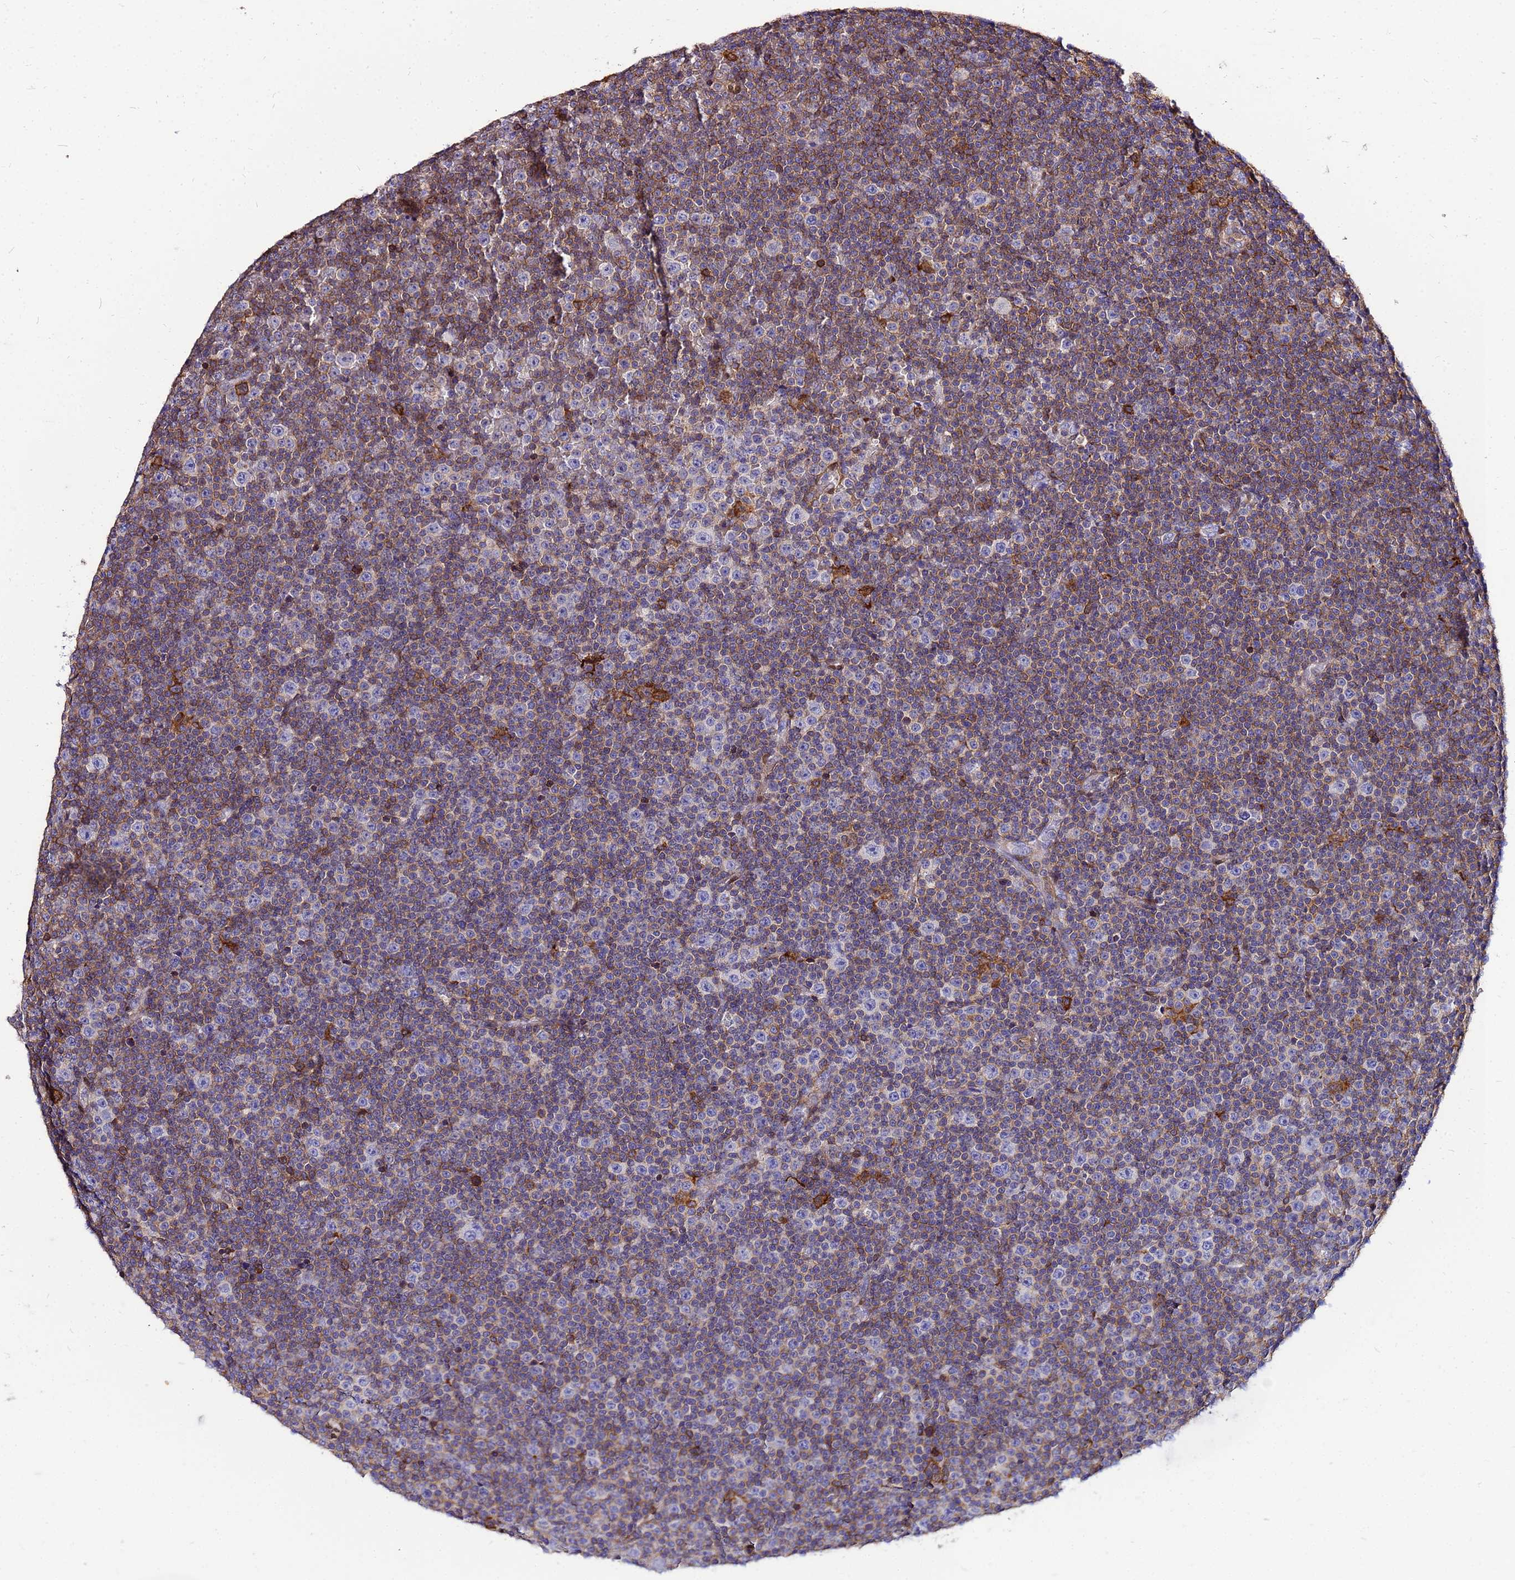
{"staining": {"intensity": "negative", "quantity": "none", "location": "none"}, "tissue": "lymphoma", "cell_type": "Tumor cells", "image_type": "cancer", "snomed": [{"axis": "morphology", "description": "Malignant lymphoma, non-Hodgkin's type, Low grade"}, {"axis": "topography", "description": "Lymph node"}], "caption": "Immunohistochemical staining of malignant lymphoma, non-Hodgkin's type (low-grade) exhibits no significant expression in tumor cells.", "gene": "DBNDD2", "patient": {"sex": "female", "age": 67}}